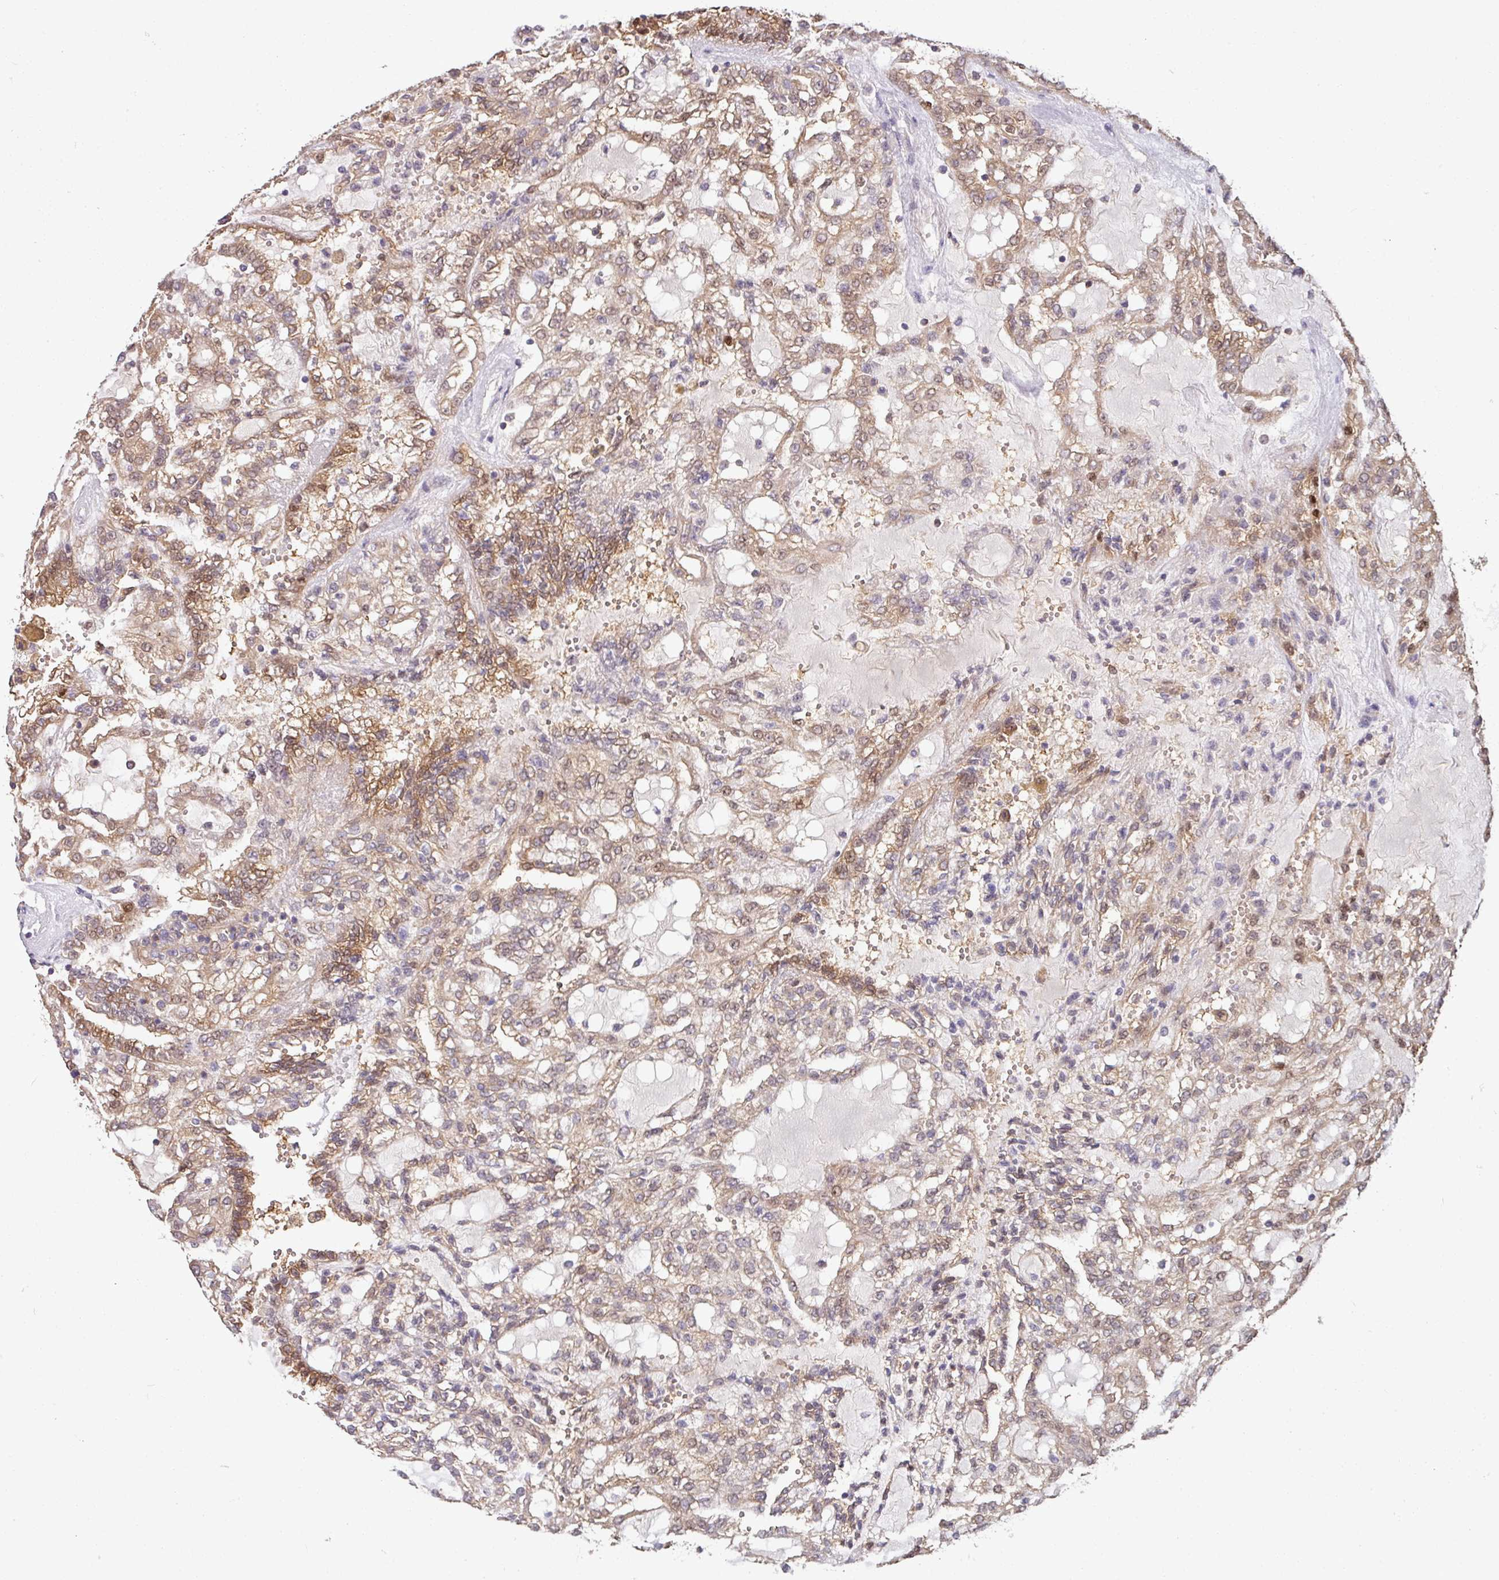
{"staining": {"intensity": "moderate", "quantity": "25%-75%", "location": "cytoplasmic/membranous"}, "tissue": "renal cancer", "cell_type": "Tumor cells", "image_type": "cancer", "snomed": [{"axis": "morphology", "description": "Adenocarcinoma, NOS"}, {"axis": "topography", "description": "Kidney"}], "caption": "A micrograph showing moderate cytoplasmic/membranous expression in approximately 25%-75% of tumor cells in renal cancer, as visualized by brown immunohistochemical staining.", "gene": "SLAMF6", "patient": {"sex": "male", "age": 63}}